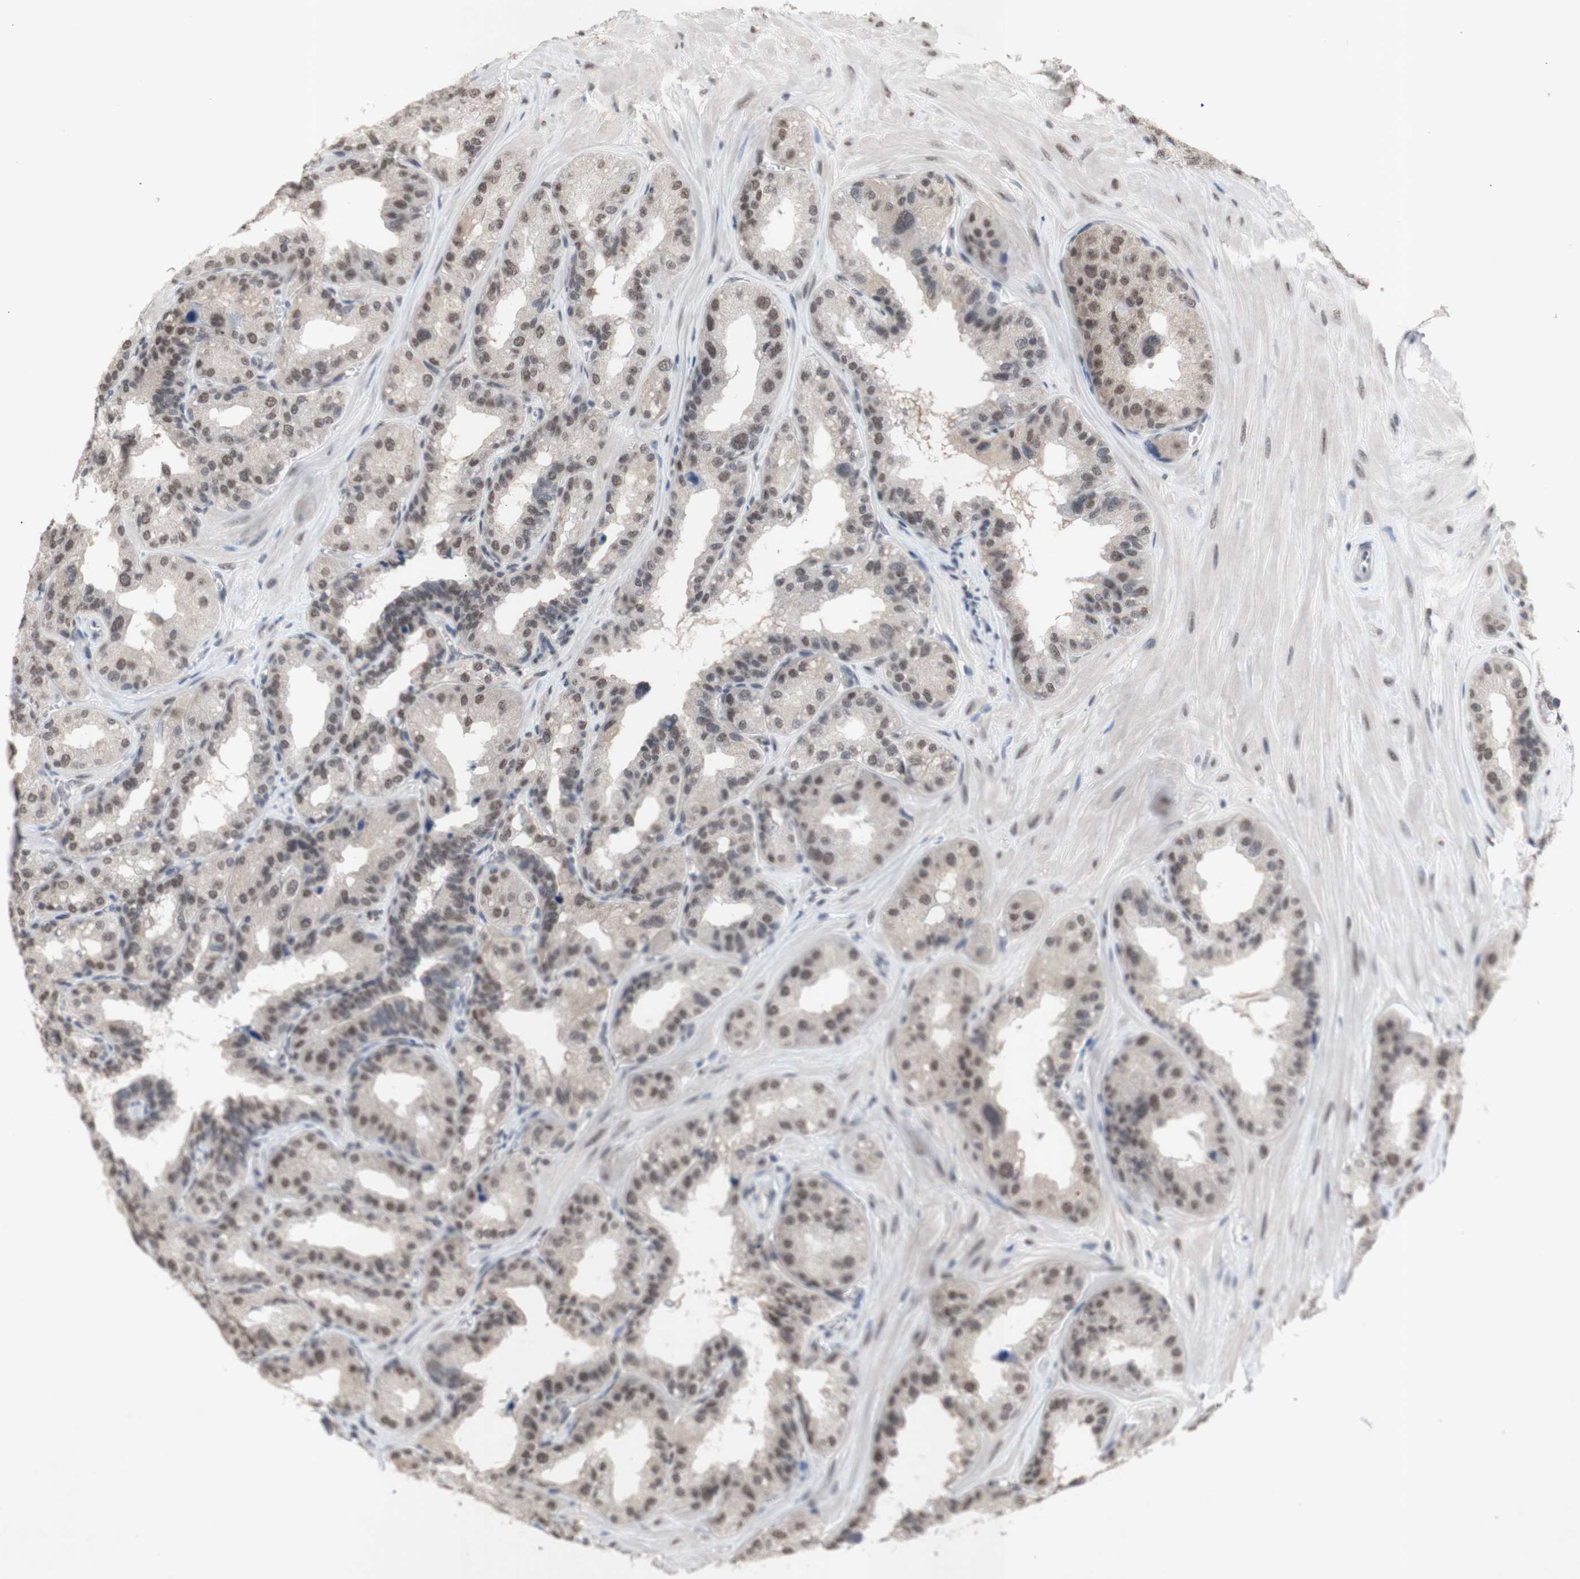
{"staining": {"intensity": "moderate", "quantity": ">75%", "location": "nuclear"}, "tissue": "seminal vesicle", "cell_type": "Glandular cells", "image_type": "normal", "snomed": [{"axis": "morphology", "description": "Normal tissue, NOS"}, {"axis": "topography", "description": "Prostate"}, {"axis": "topography", "description": "Seminal veicle"}], "caption": "Moderate nuclear positivity for a protein is seen in about >75% of glandular cells of normal seminal vesicle using IHC.", "gene": "SFPQ", "patient": {"sex": "male", "age": 51}}